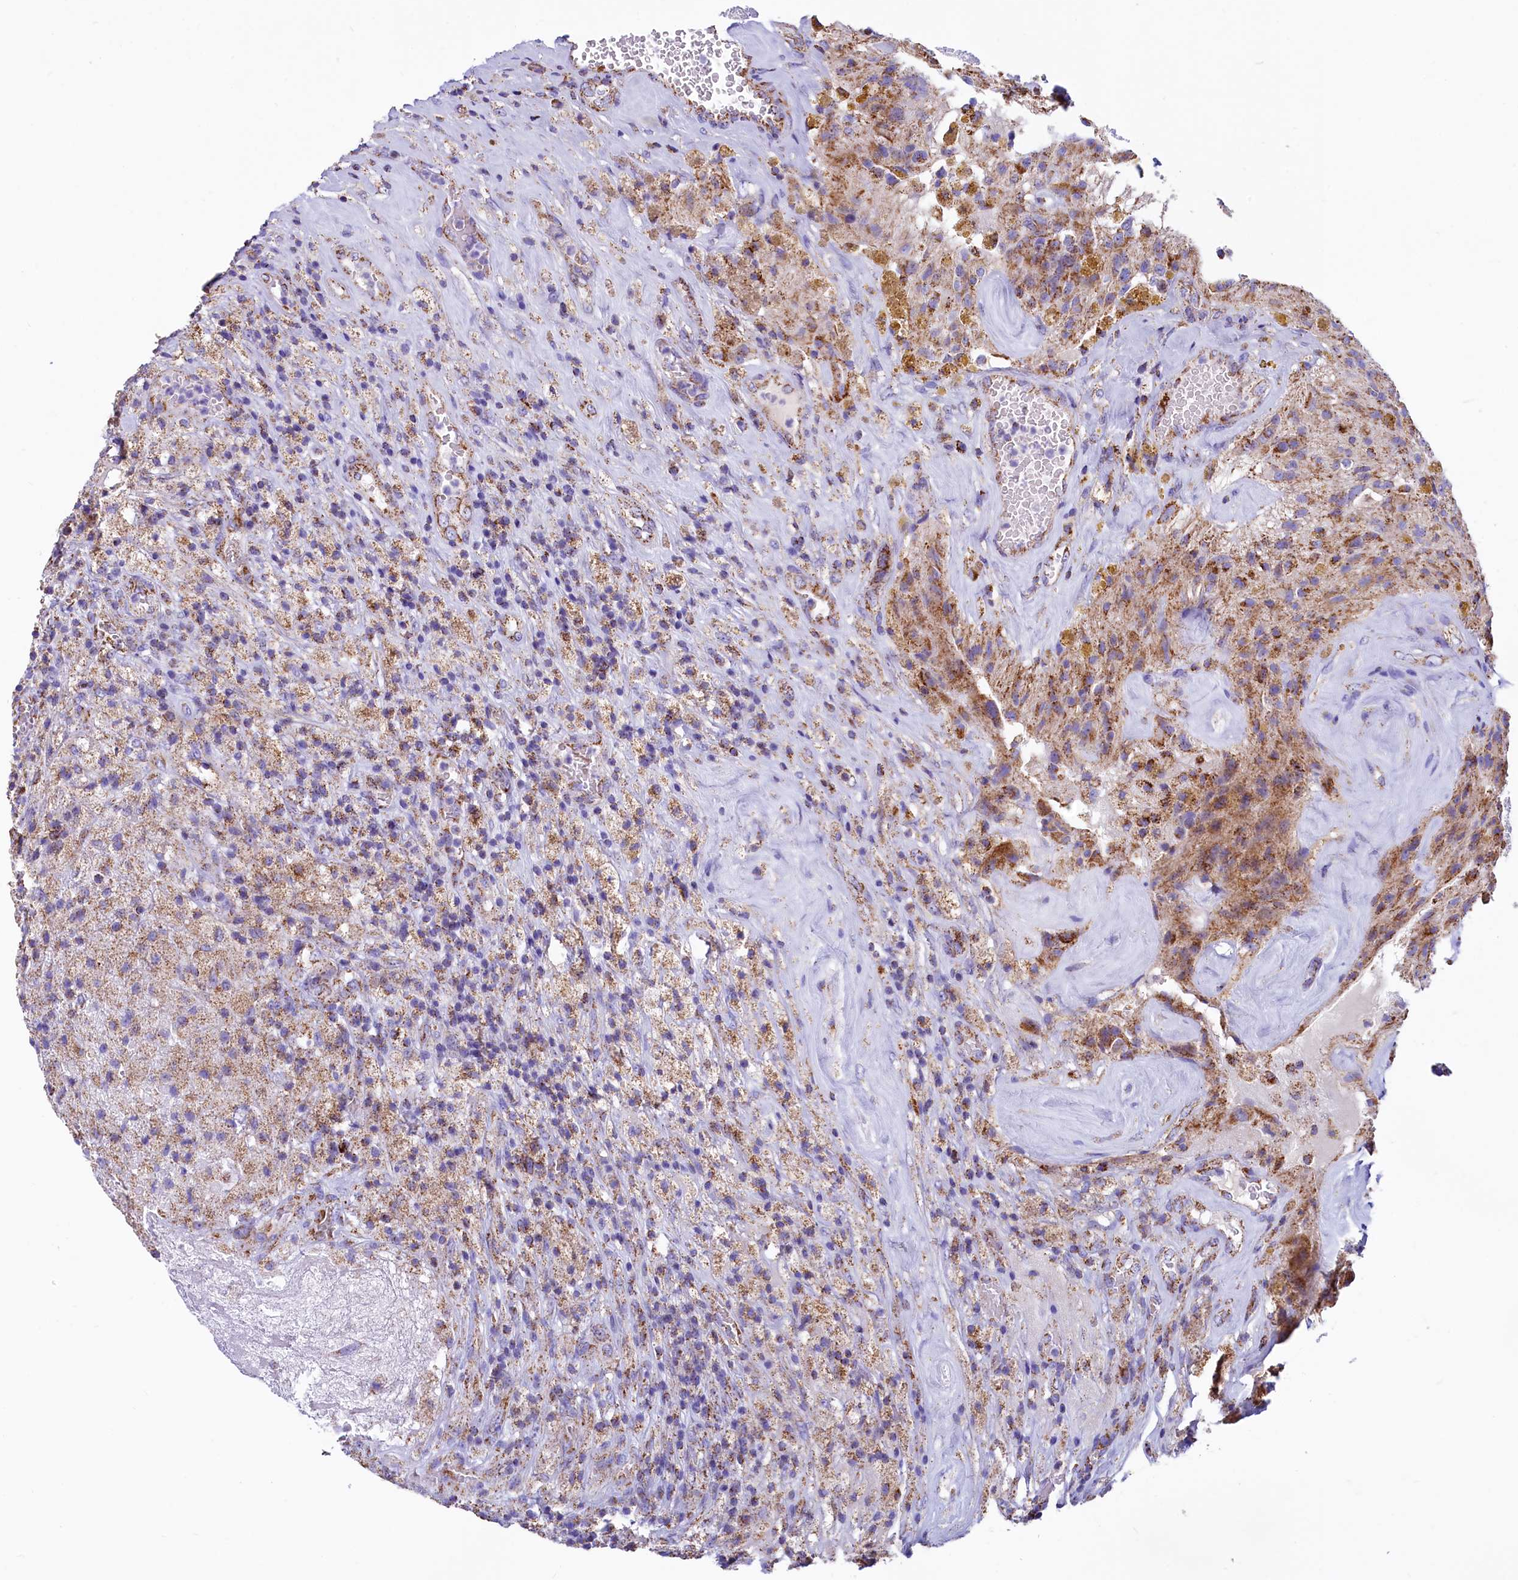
{"staining": {"intensity": "moderate", "quantity": "25%-75%", "location": "cytoplasmic/membranous"}, "tissue": "glioma", "cell_type": "Tumor cells", "image_type": "cancer", "snomed": [{"axis": "morphology", "description": "Glioma, malignant, High grade"}, {"axis": "topography", "description": "Brain"}], "caption": "Immunohistochemistry (IHC) (DAB (3,3'-diaminobenzidine)) staining of human high-grade glioma (malignant) shows moderate cytoplasmic/membranous protein expression in about 25%-75% of tumor cells.", "gene": "IDH3A", "patient": {"sex": "male", "age": 69}}